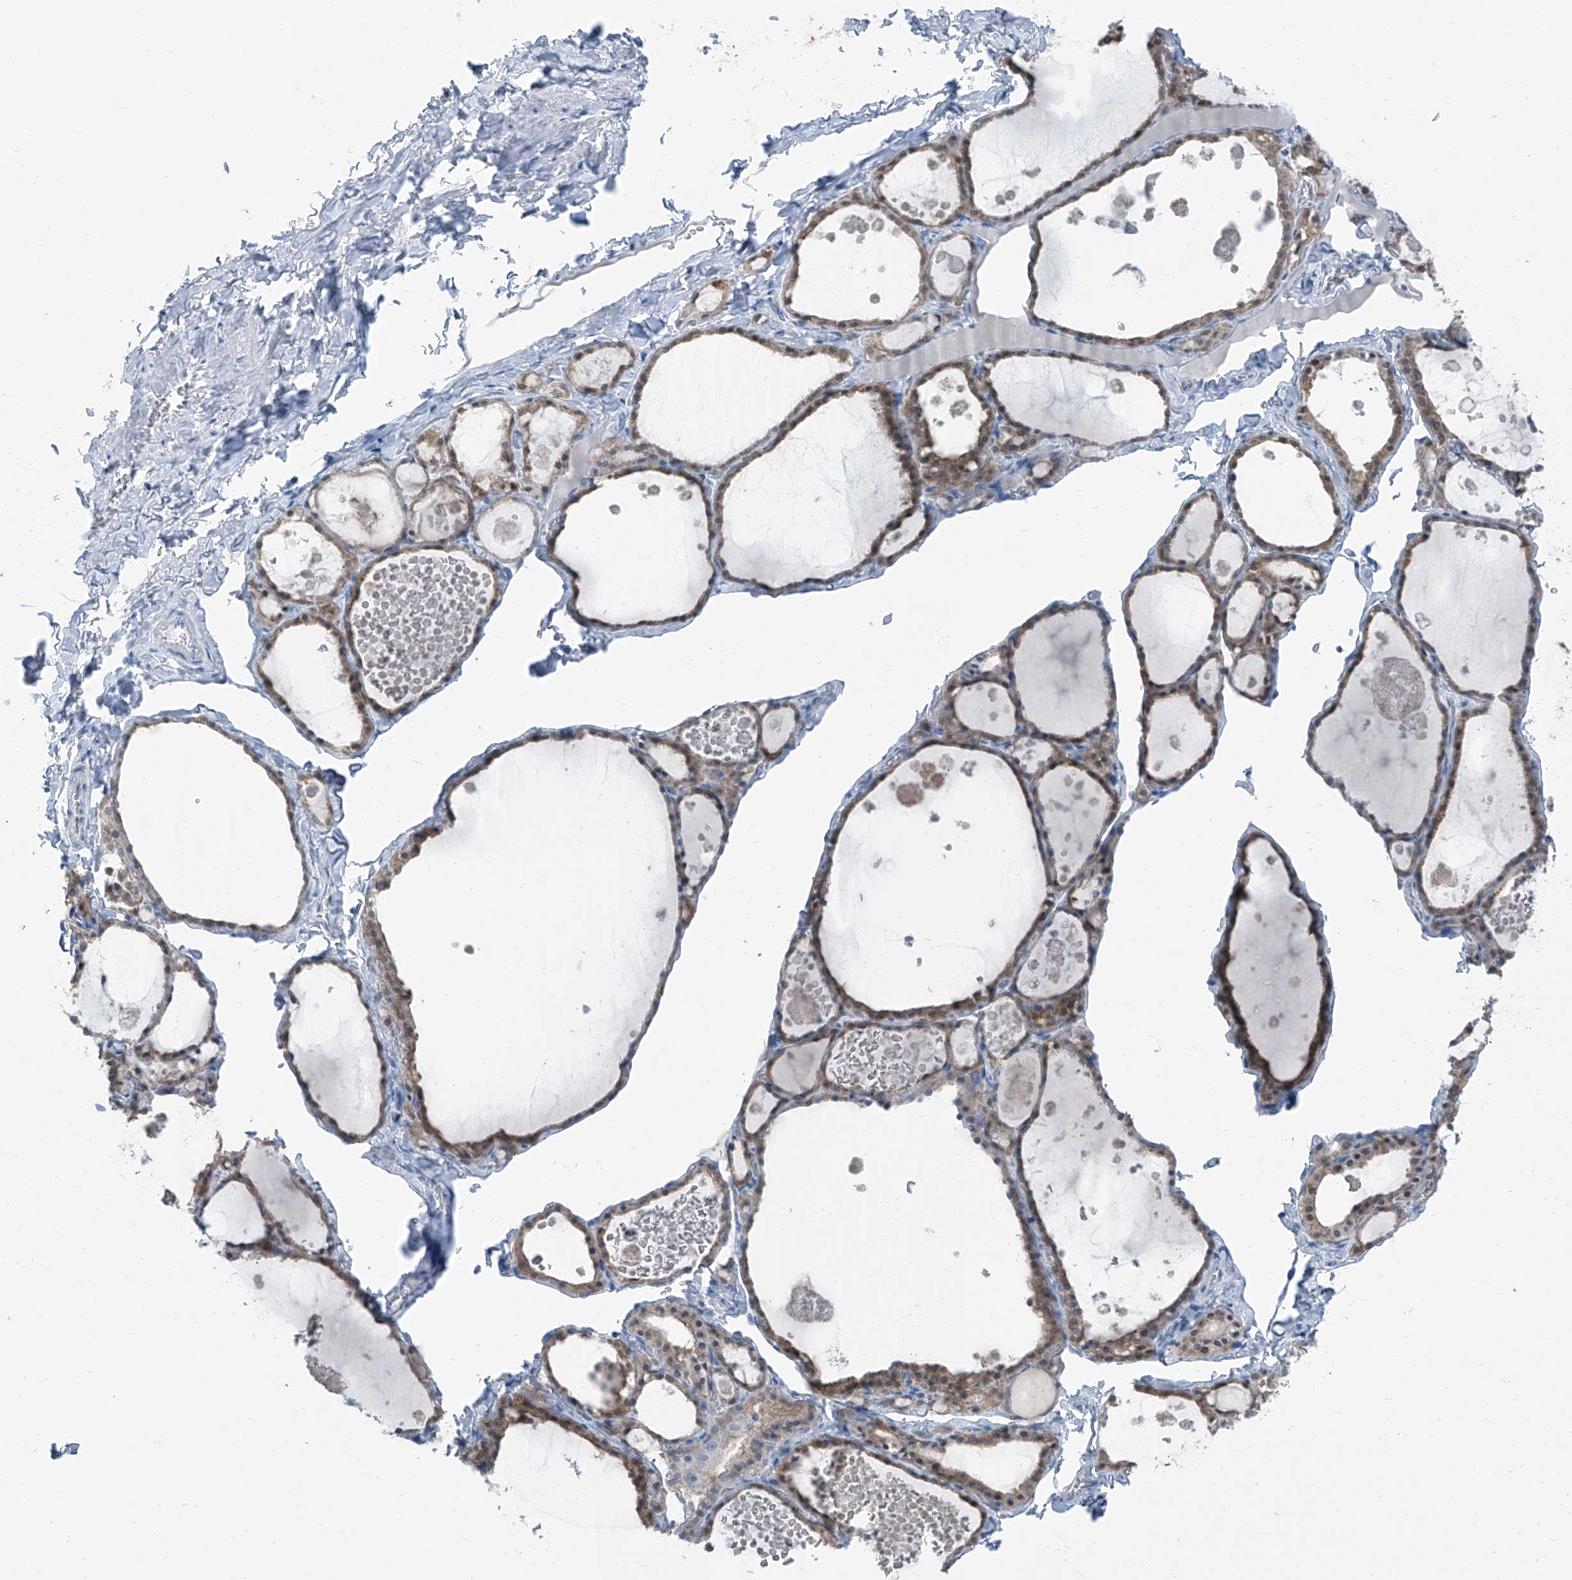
{"staining": {"intensity": "weak", "quantity": ">75%", "location": "cytoplasmic/membranous,nuclear"}, "tissue": "thyroid gland", "cell_type": "Glandular cells", "image_type": "normal", "snomed": [{"axis": "morphology", "description": "Normal tissue, NOS"}, {"axis": "topography", "description": "Thyroid gland"}], "caption": "About >75% of glandular cells in unremarkable thyroid gland reveal weak cytoplasmic/membranous,nuclear protein staining as visualized by brown immunohistochemical staining.", "gene": "RGN", "patient": {"sex": "male", "age": 56}}